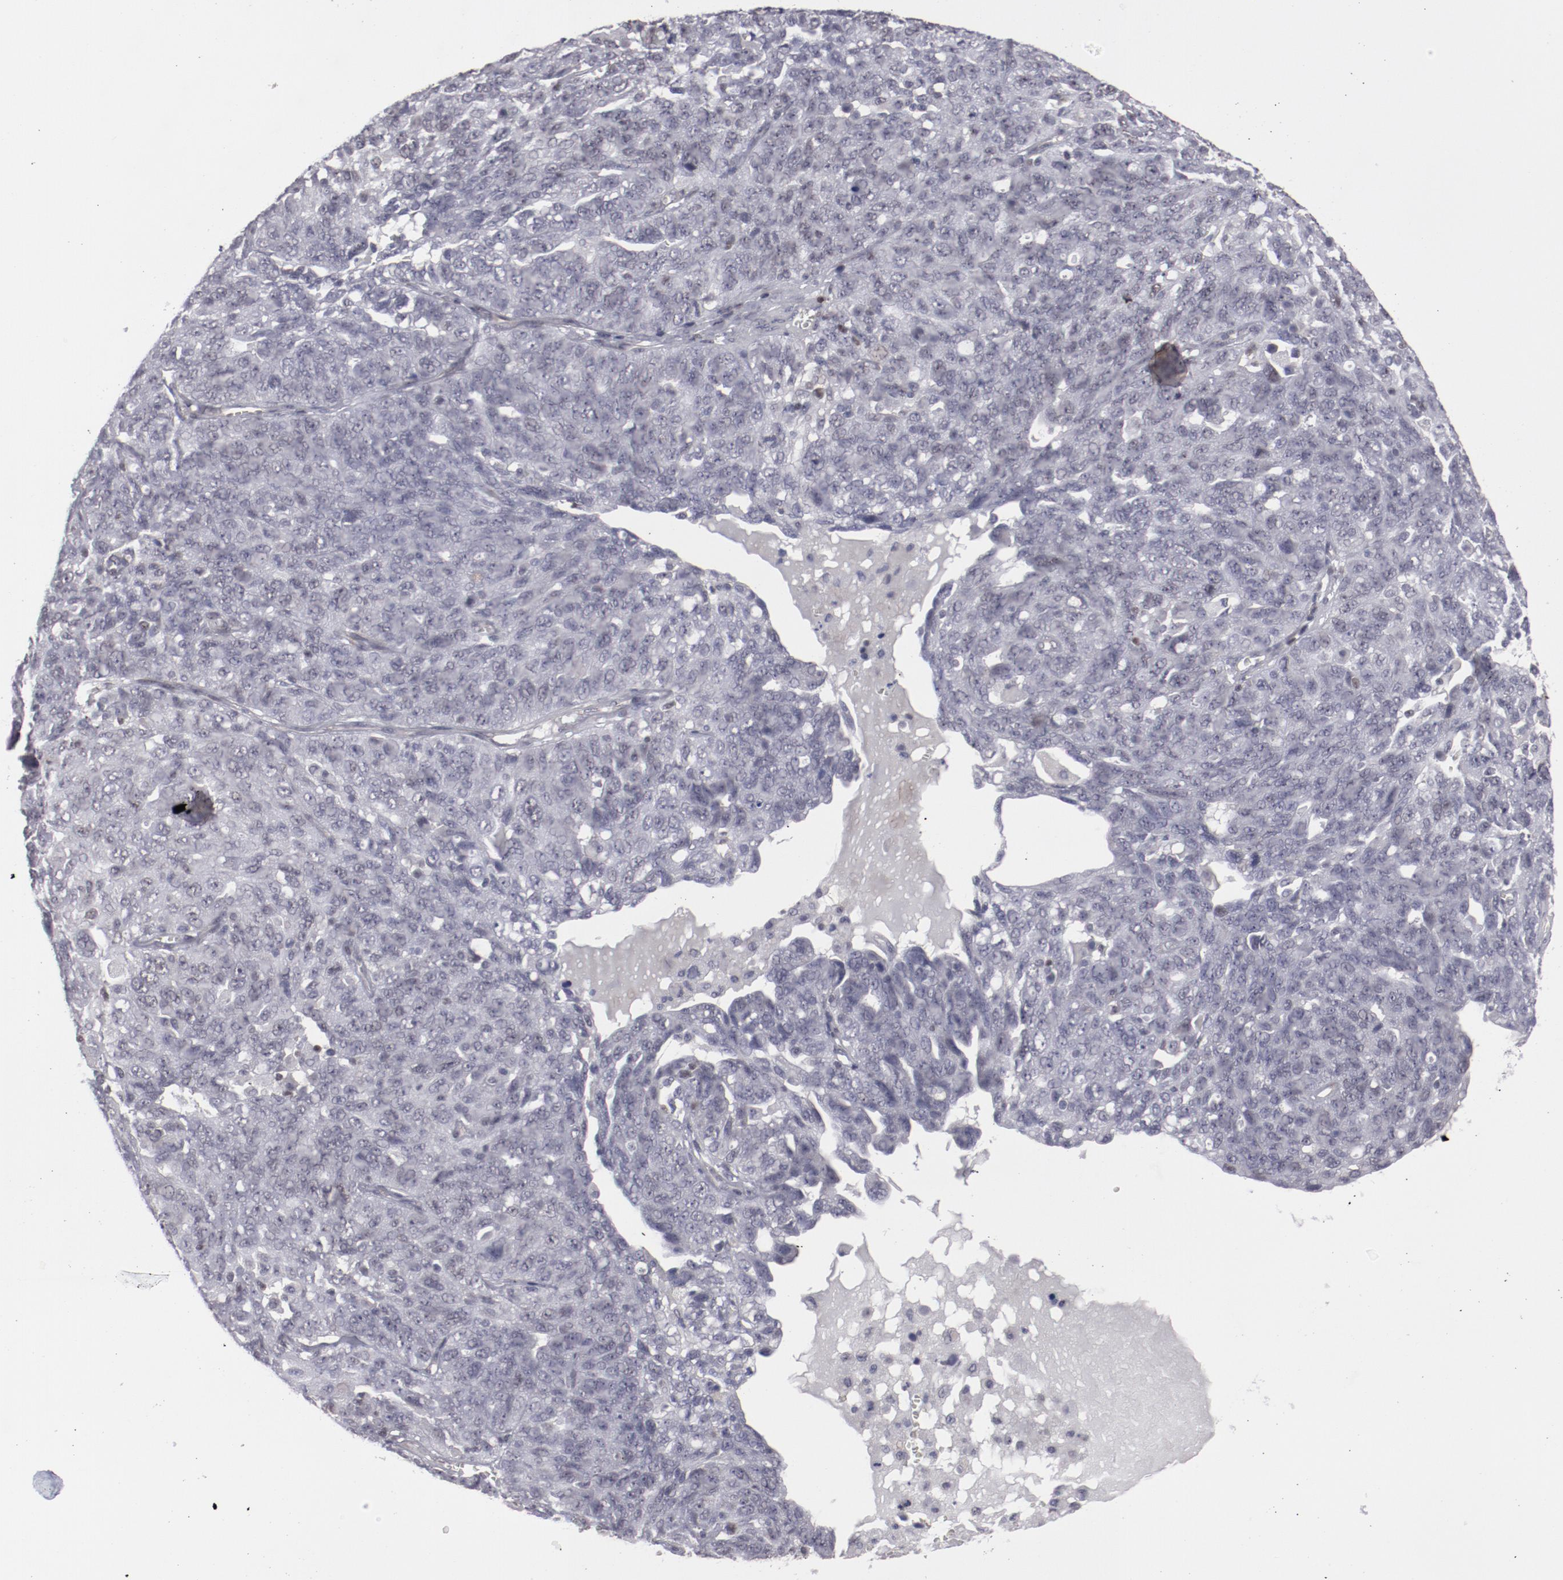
{"staining": {"intensity": "negative", "quantity": "none", "location": "none"}, "tissue": "ovarian cancer", "cell_type": "Tumor cells", "image_type": "cancer", "snomed": [{"axis": "morphology", "description": "Cystadenocarcinoma, serous, NOS"}, {"axis": "topography", "description": "Ovary"}], "caption": "This is an IHC photomicrograph of ovarian serous cystadenocarcinoma. There is no expression in tumor cells.", "gene": "LEF1", "patient": {"sex": "female", "age": 71}}